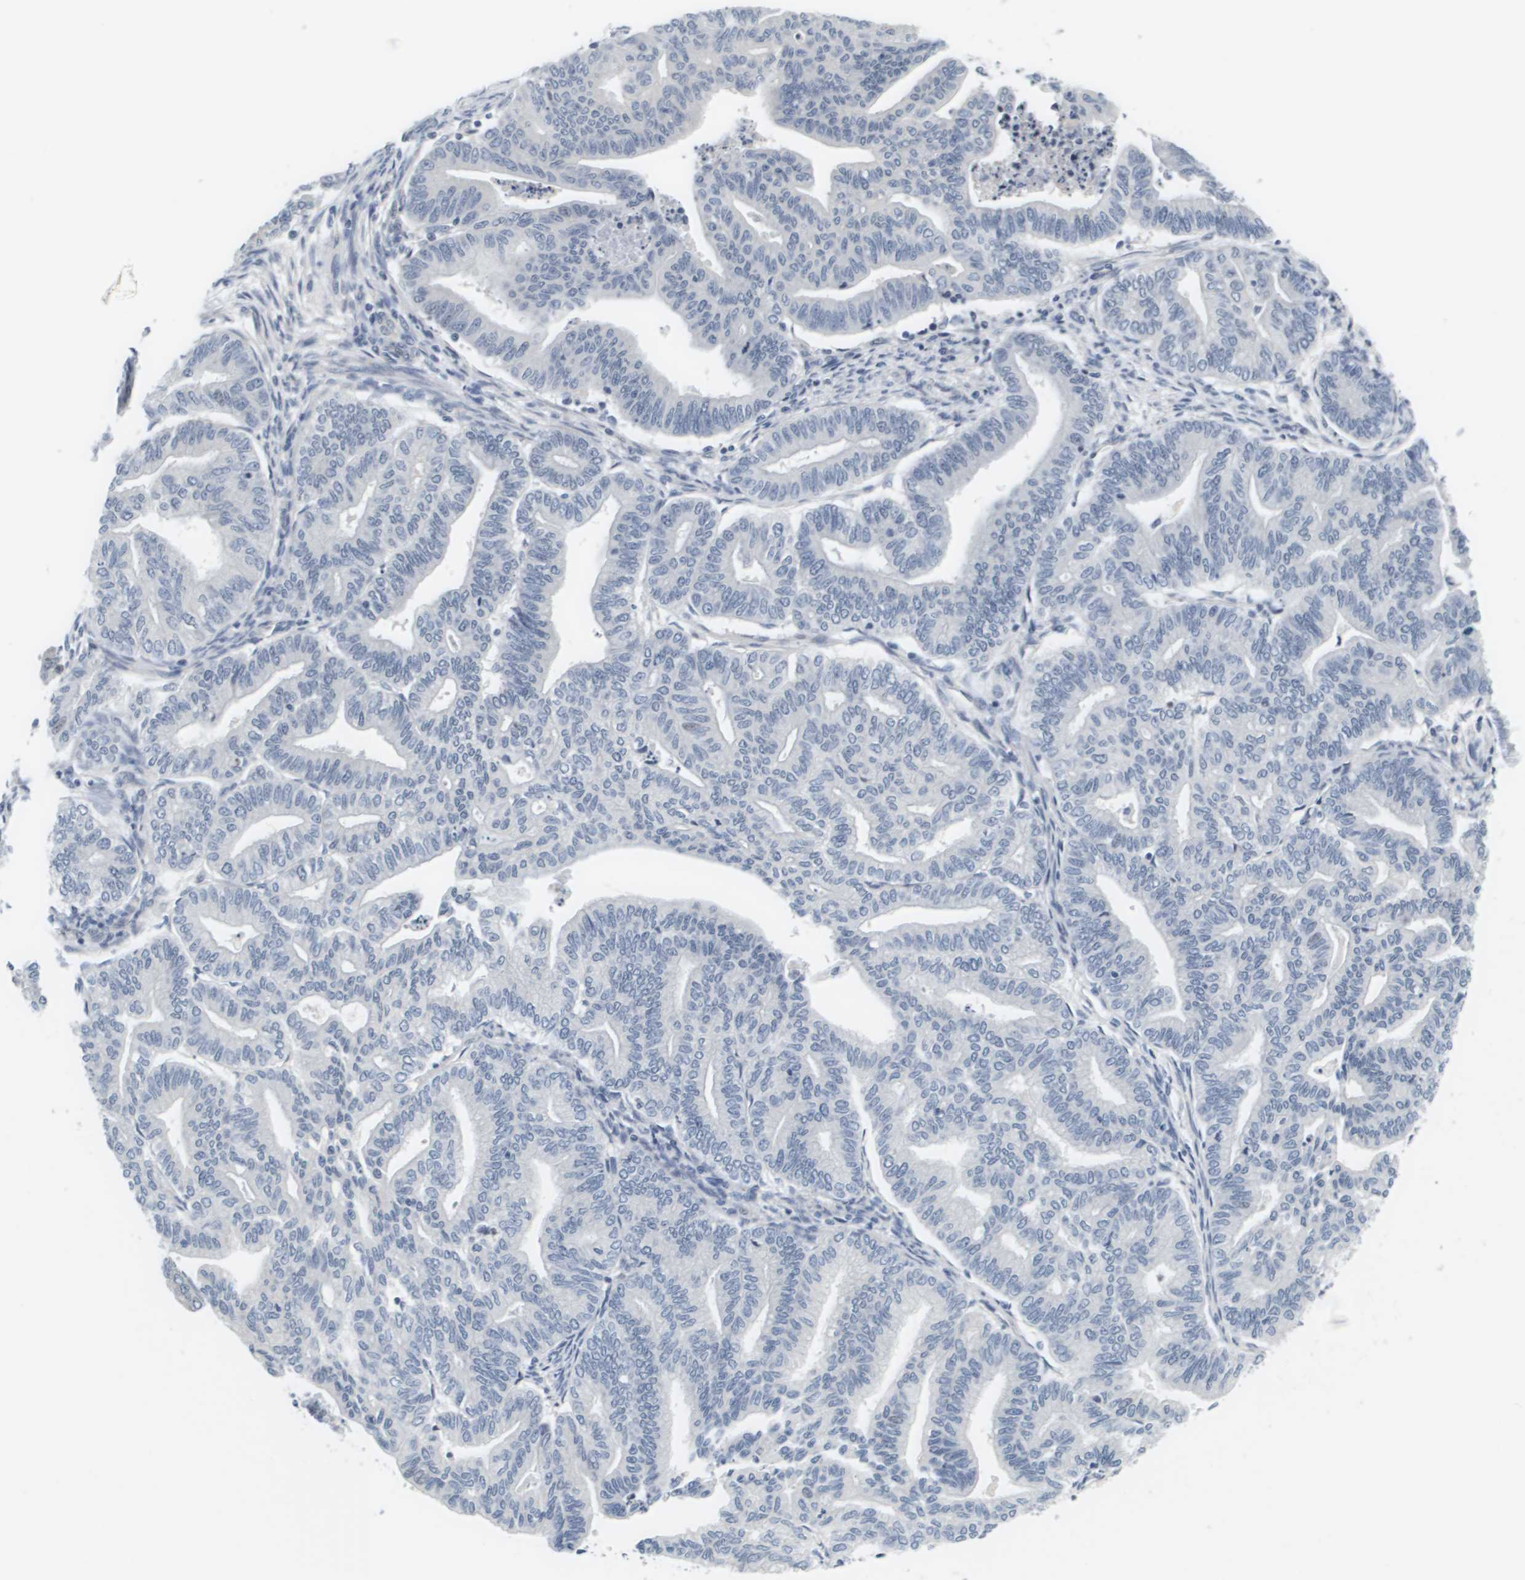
{"staining": {"intensity": "negative", "quantity": "none", "location": "none"}, "tissue": "endometrial cancer", "cell_type": "Tumor cells", "image_type": "cancer", "snomed": [{"axis": "morphology", "description": "Adenocarcinoma, NOS"}, {"axis": "topography", "description": "Endometrium"}], "caption": "Tumor cells show no significant staining in endometrial adenocarcinoma. Brightfield microscopy of IHC stained with DAB (3,3'-diaminobenzidine) (brown) and hematoxylin (blue), captured at high magnification.", "gene": "KCNJ5", "patient": {"sex": "female", "age": 79}}